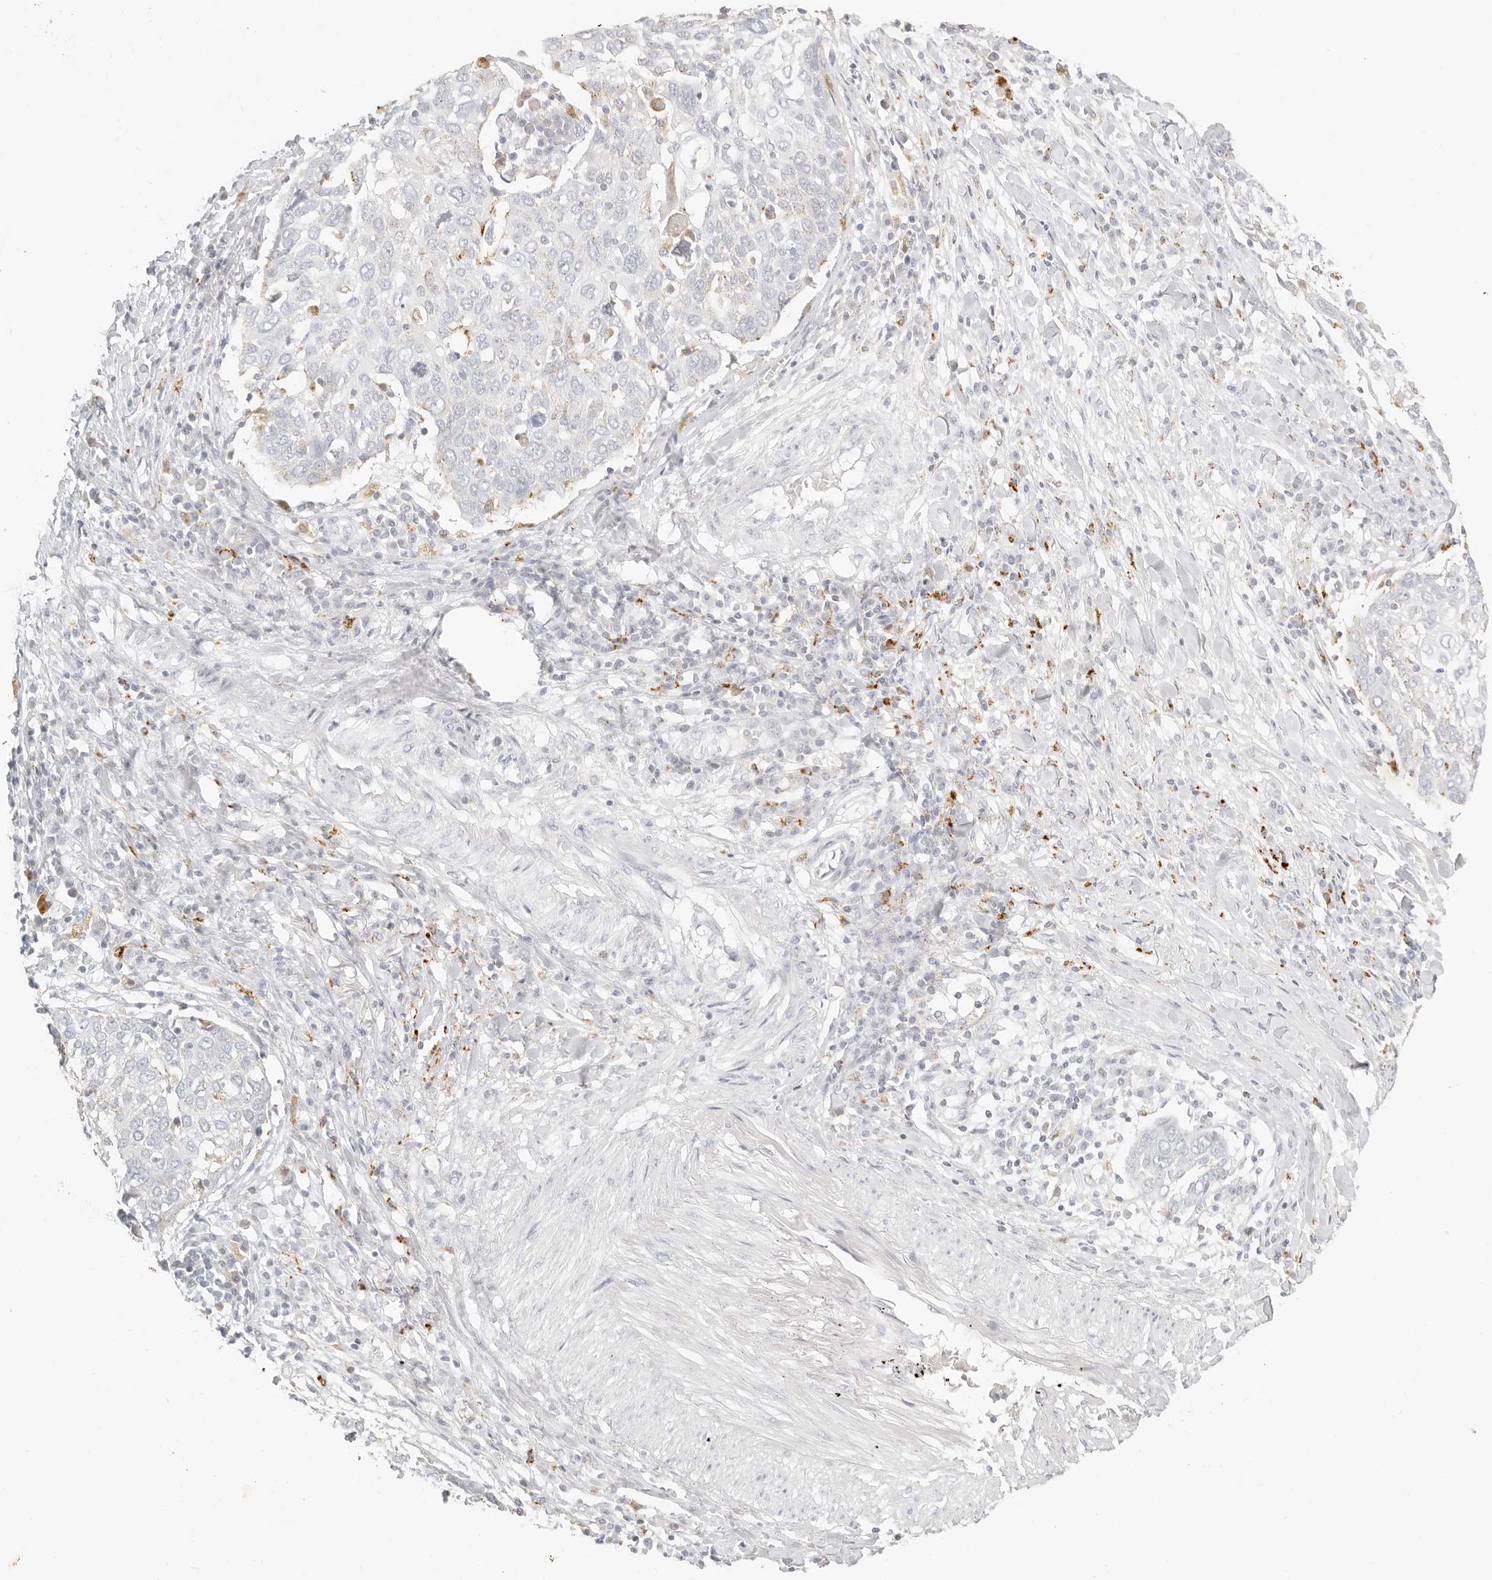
{"staining": {"intensity": "negative", "quantity": "none", "location": "none"}, "tissue": "lung cancer", "cell_type": "Tumor cells", "image_type": "cancer", "snomed": [{"axis": "morphology", "description": "Squamous cell carcinoma, NOS"}, {"axis": "topography", "description": "Lung"}], "caption": "Tumor cells are negative for brown protein staining in squamous cell carcinoma (lung).", "gene": "RNASET2", "patient": {"sex": "male", "age": 65}}